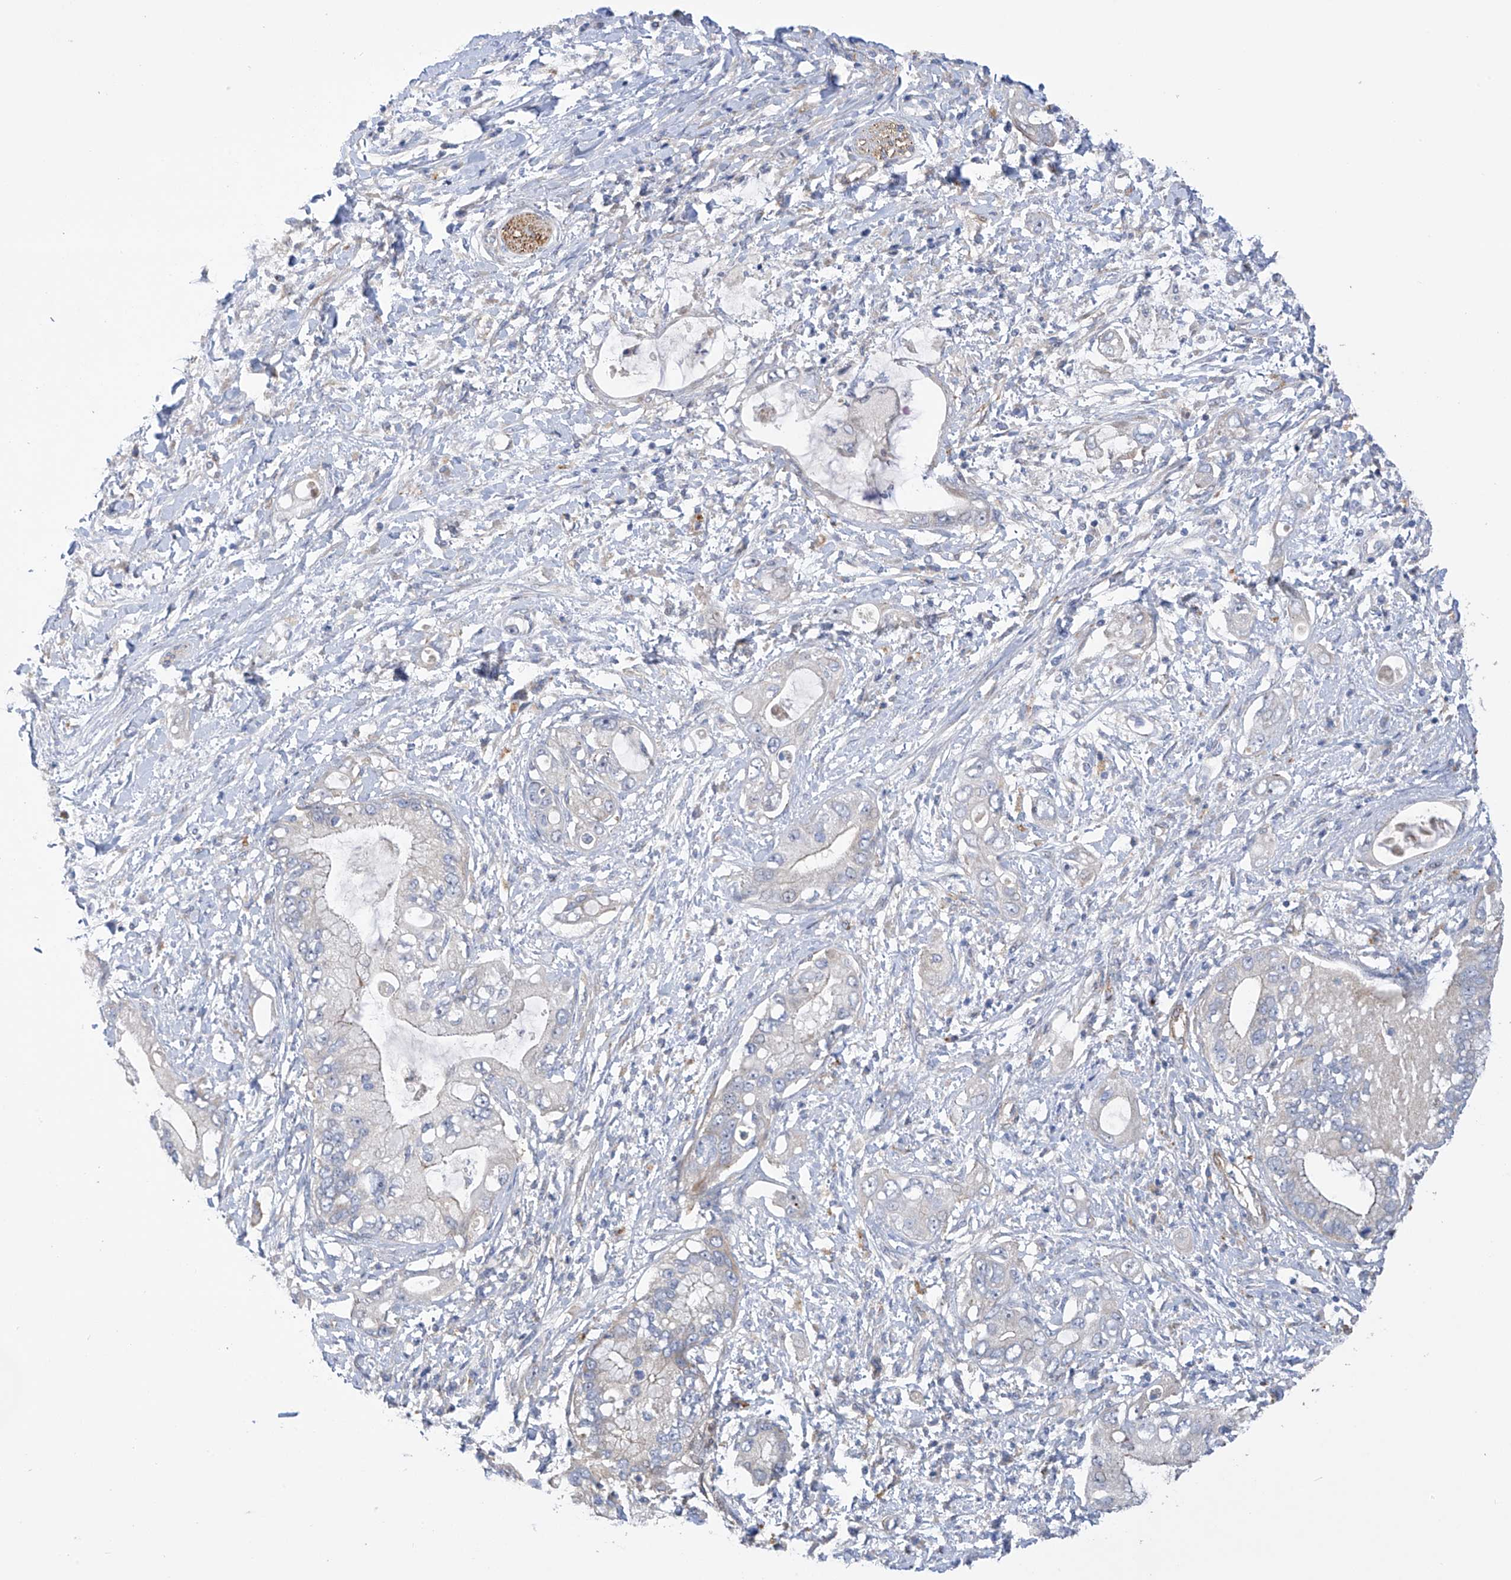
{"staining": {"intensity": "weak", "quantity": "<25%", "location": "cytoplasmic/membranous"}, "tissue": "pancreatic cancer", "cell_type": "Tumor cells", "image_type": "cancer", "snomed": [{"axis": "morphology", "description": "Inflammation, NOS"}, {"axis": "morphology", "description": "Adenocarcinoma, NOS"}, {"axis": "topography", "description": "Pancreas"}], "caption": "Immunohistochemistry micrograph of pancreatic cancer (adenocarcinoma) stained for a protein (brown), which reveals no expression in tumor cells. (DAB (3,3'-diaminobenzidine) immunohistochemistry, high magnification).", "gene": "ZNF641", "patient": {"sex": "female", "age": 56}}